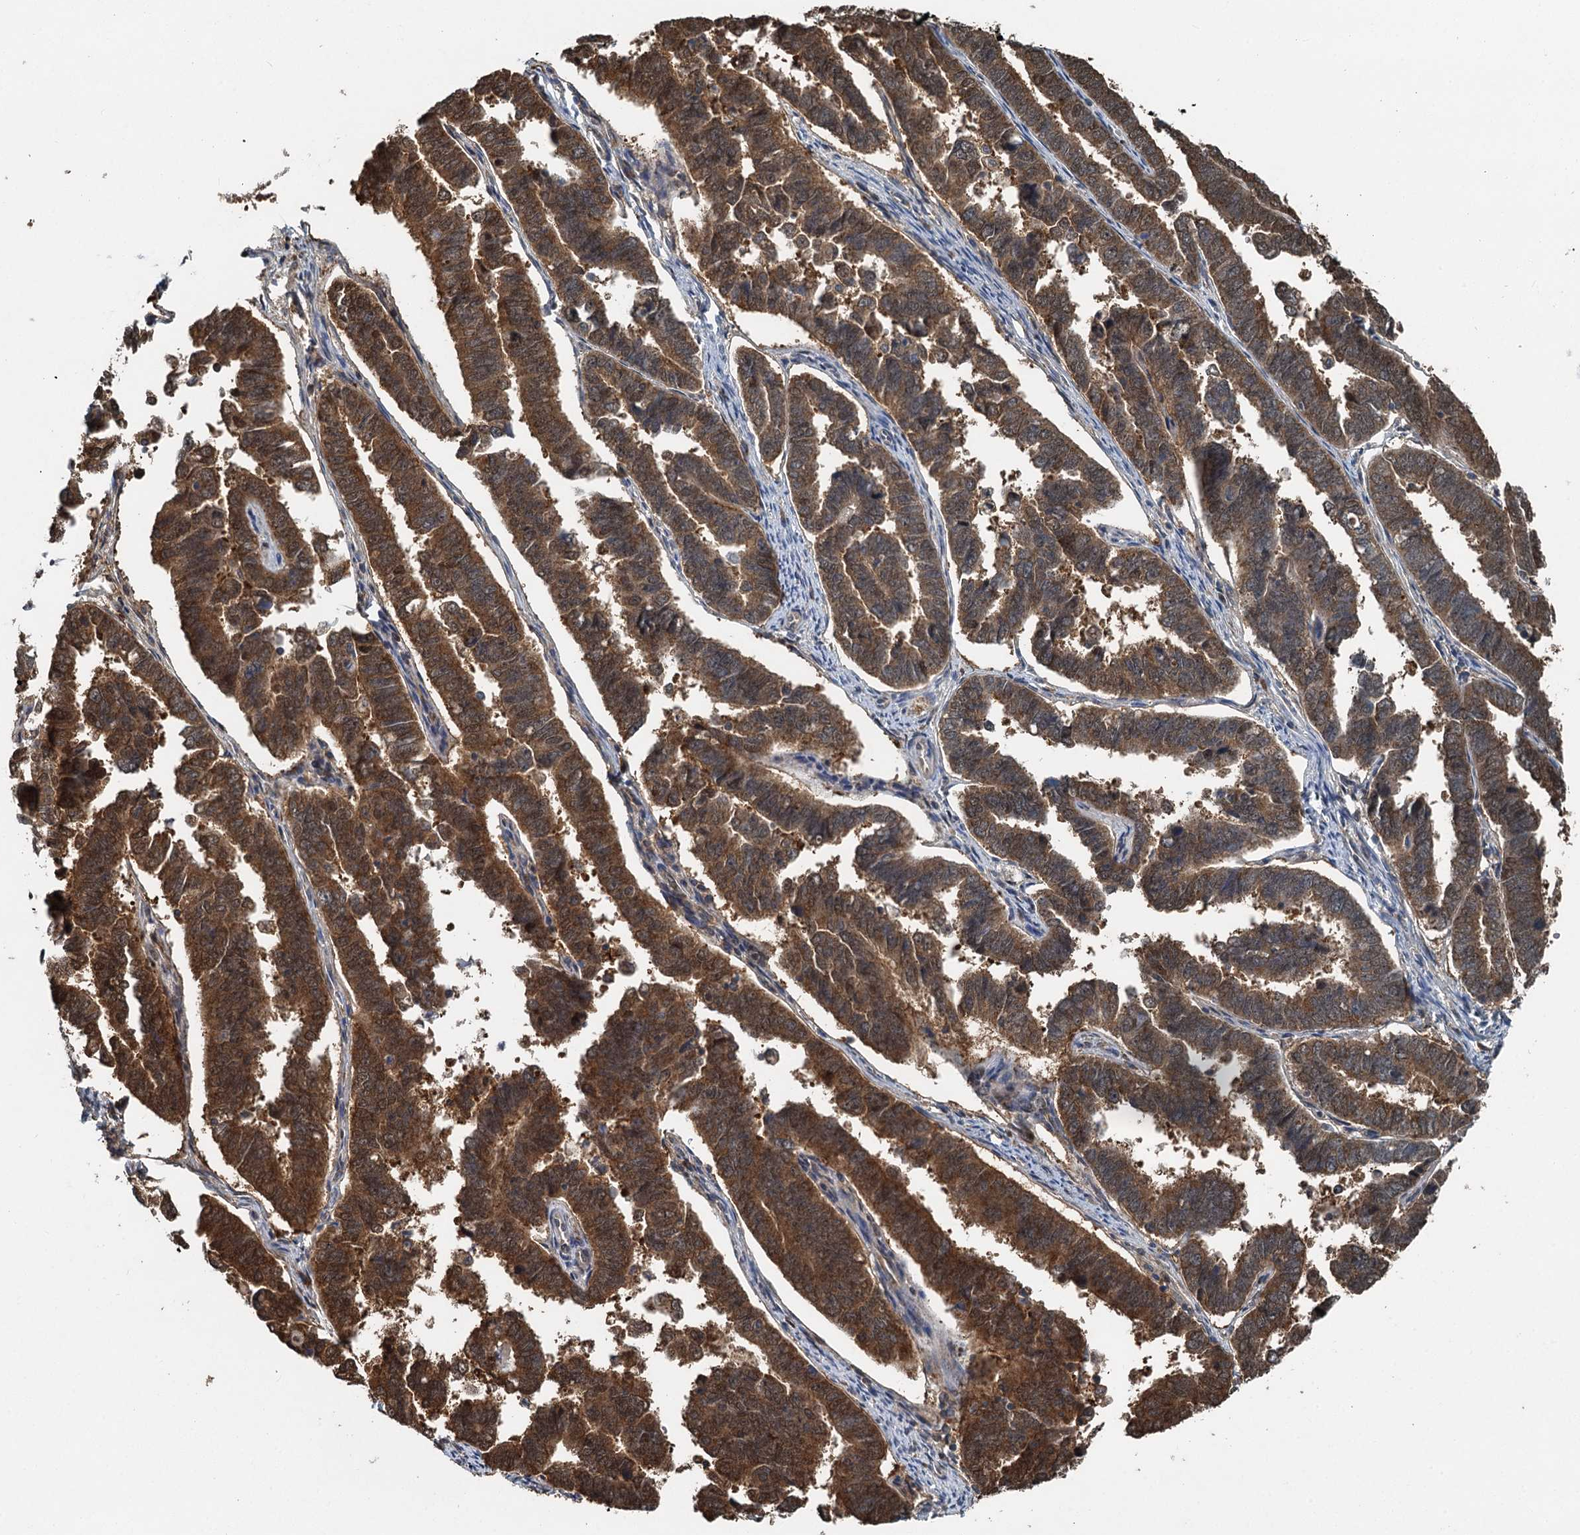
{"staining": {"intensity": "strong", "quantity": ">75%", "location": "cytoplasmic/membranous"}, "tissue": "endometrial cancer", "cell_type": "Tumor cells", "image_type": "cancer", "snomed": [{"axis": "morphology", "description": "Adenocarcinoma, NOS"}, {"axis": "topography", "description": "Endometrium"}], "caption": "There is high levels of strong cytoplasmic/membranous staining in tumor cells of adenocarcinoma (endometrial), as demonstrated by immunohistochemical staining (brown color).", "gene": "GPI", "patient": {"sex": "female", "age": 75}}